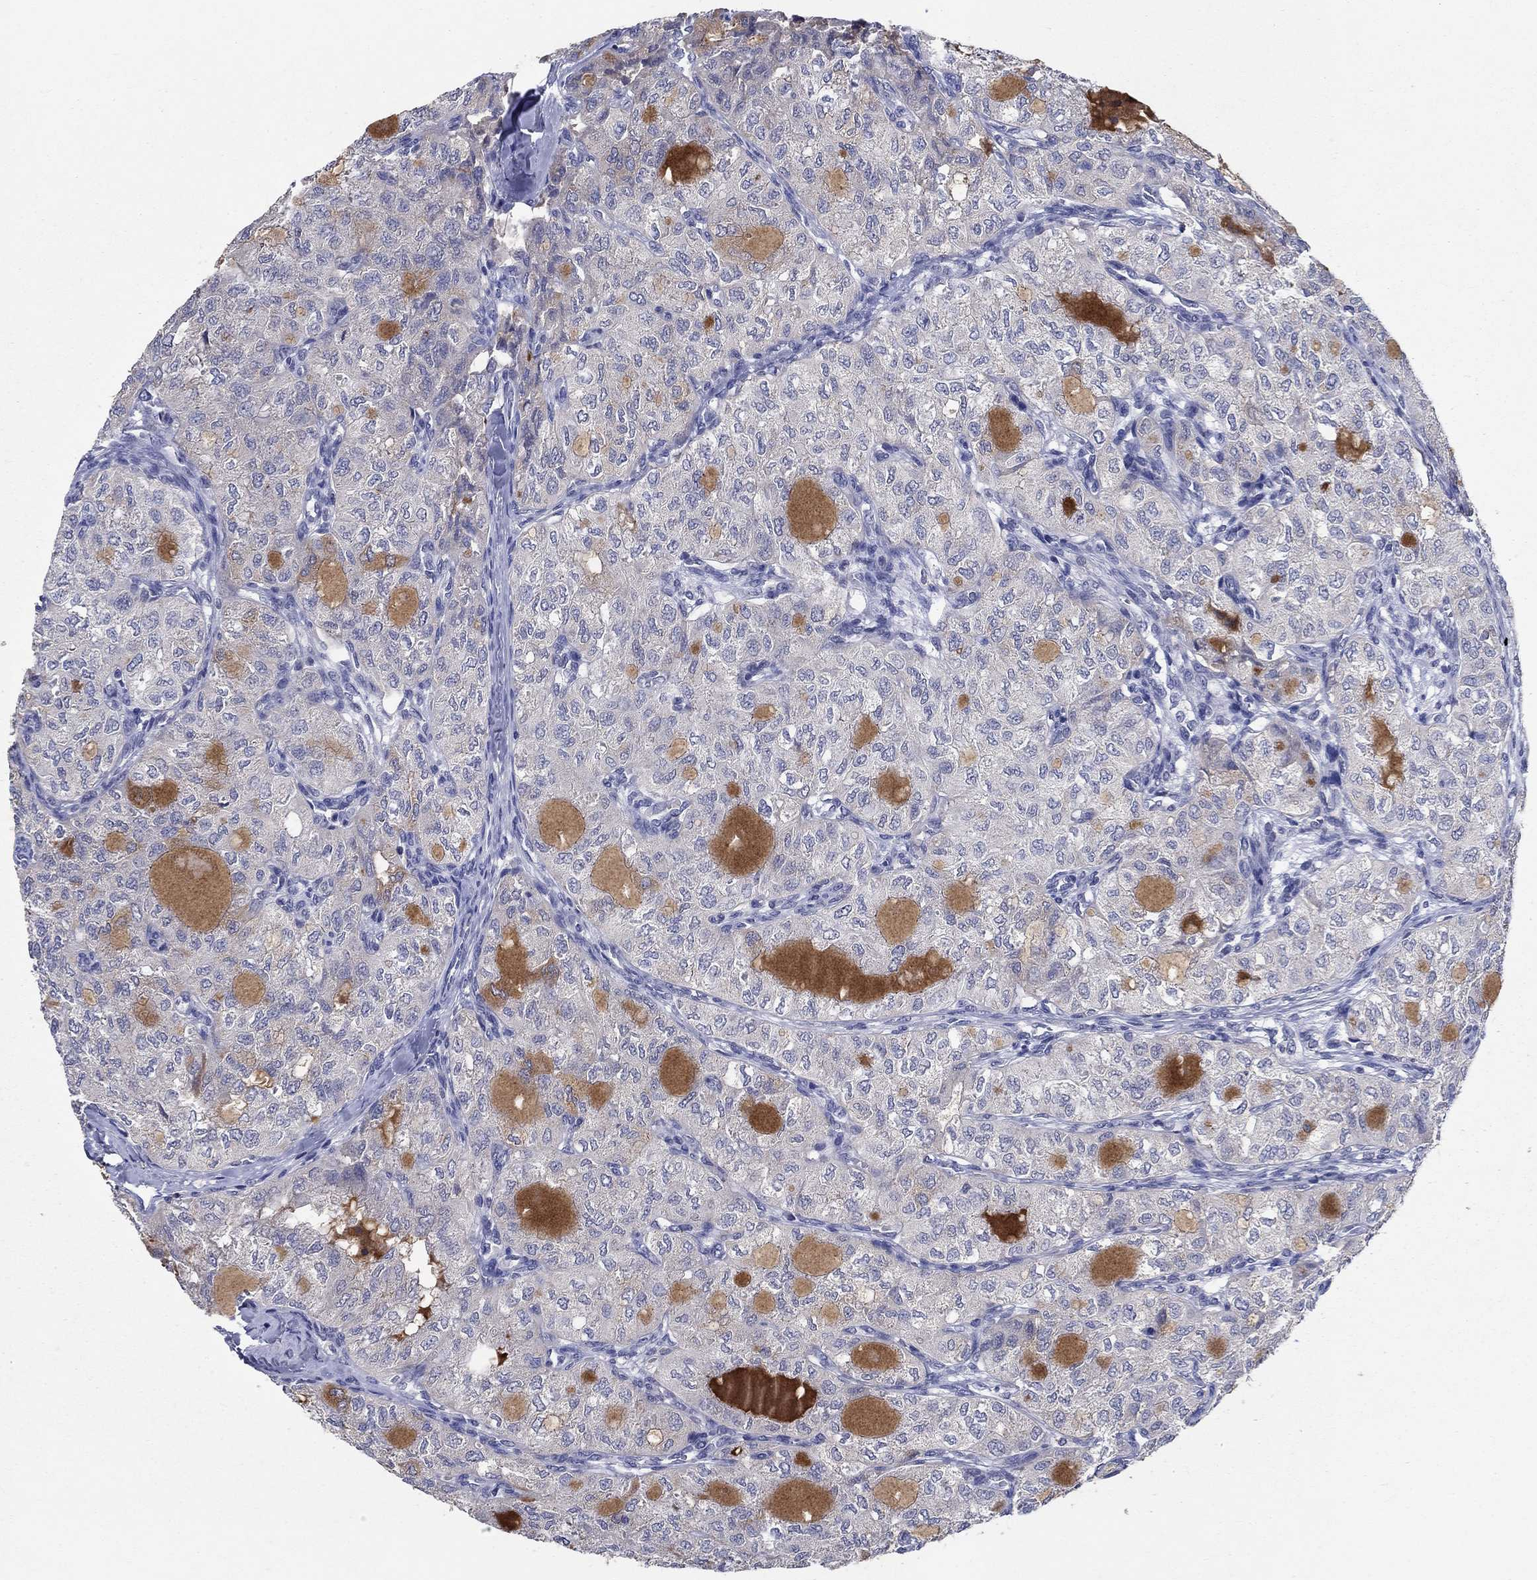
{"staining": {"intensity": "moderate", "quantity": "<25%", "location": "cytoplasmic/membranous"}, "tissue": "thyroid cancer", "cell_type": "Tumor cells", "image_type": "cancer", "snomed": [{"axis": "morphology", "description": "Follicular adenoma carcinoma, NOS"}, {"axis": "topography", "description": "Thyroid gland"}], "caption": "DAB (3,3'-diaminobenzidine) immunohistochemical staining of human follicular adenoma carcinoma (thyroid) displays moderate cytoplasmic/membranous protein staining in about <25% of tumor cells. (Stains: DAB in brown, nuclei in blue, Microscopy: brightfield microscopy at high magnification).", "gene": "PROZ", "patient": {"sex": "male", "age": 75}}